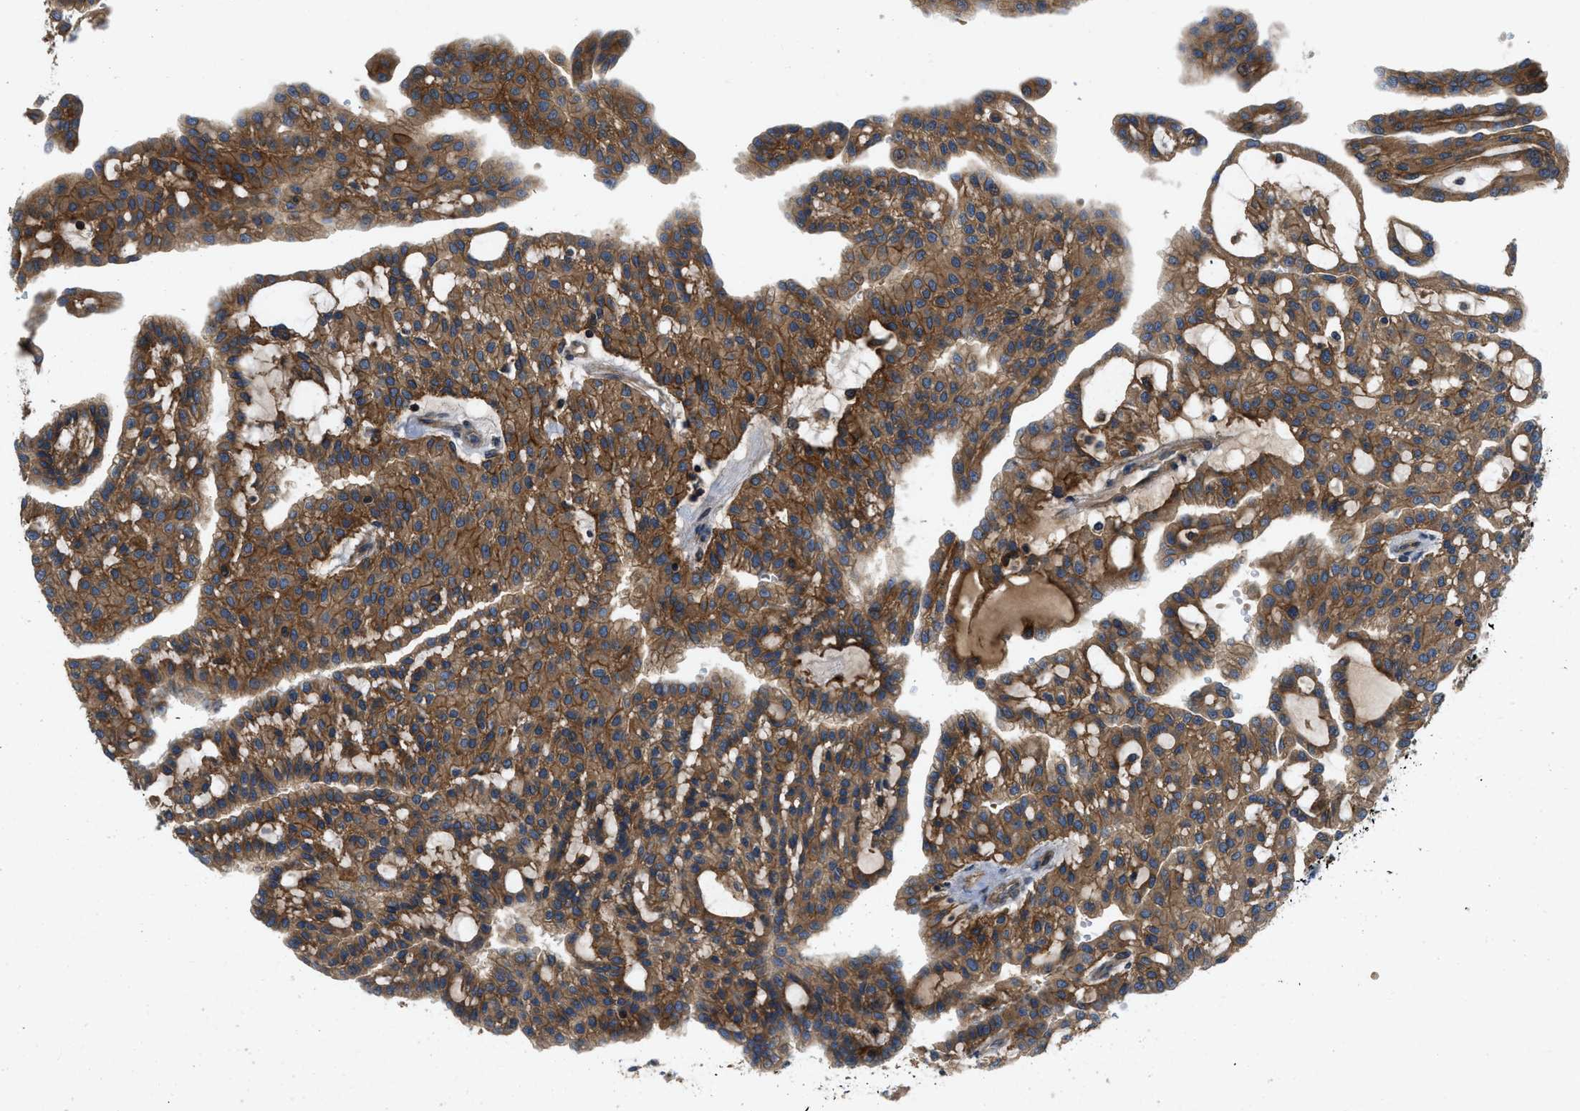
{"staining": {"intensity": "moderate", "quantity": ">75%", "location": "cytoplasmic/membranous"}, "tissue": "renal cancer", "cell_type": "Tumor cells", "image_type": "cancer", "snomed": [{"axis": "morphology", "description": "Adenocarcinoma, NOS"}, {"axis": "topography", "description": "Kidney"}], "caption": "Brown immunohistochemical staining in human renal adenocarcinoma reveals moderate cytoplasmic/membranous staining in about >75% of tumor cells.", "gene": "CNNM3", "patient": {"sex": "male", "age": 63}}